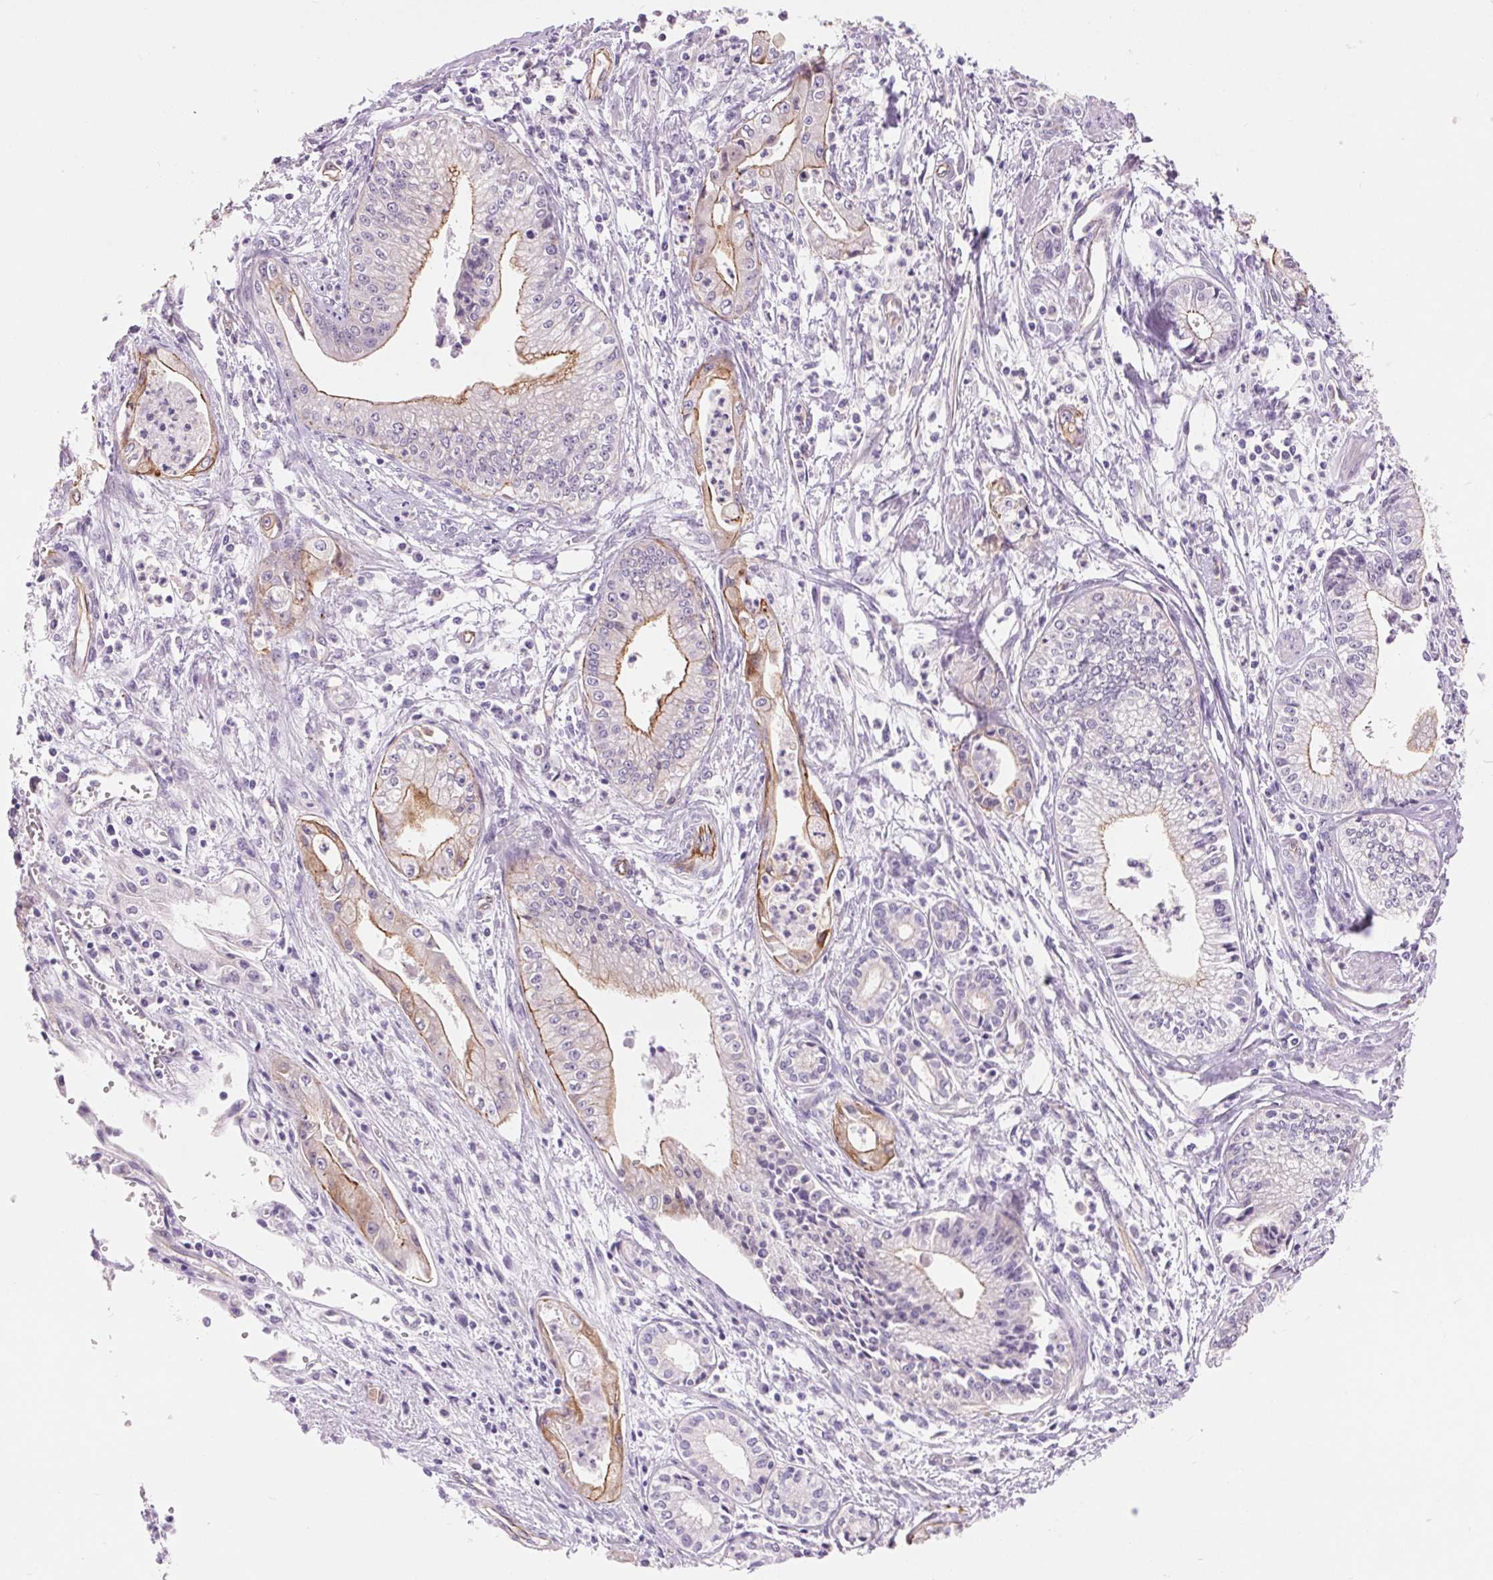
{"staining": {"intensity": "moderate", "quantity": "25%-75%", "location": "cytoplasmic/membranous"}, "tissue": "pancreatic cancer", "cell_type": "Tumor cells", "image_type": "cancer", "snomed": [{"axis": "morphology", "description": "Adenocarcinoma, NOS"}, {"axis": "topography", "description": "Pancreas"}], "caption": "The micrograph demonstrates immunohistochemical staining of pancreatic cancer. There is moderate cytoplasmic/membranous staining is present in approximately 25%-75% of tumor cells. (Stains: DAB (3,3'-diaminobenzidine) in brown, nuclei in blue, Microscopy: brightfield microscopy at high magnification).", "gene": "DIXDC1", "patient": {"sex": "female", "age": 65}}